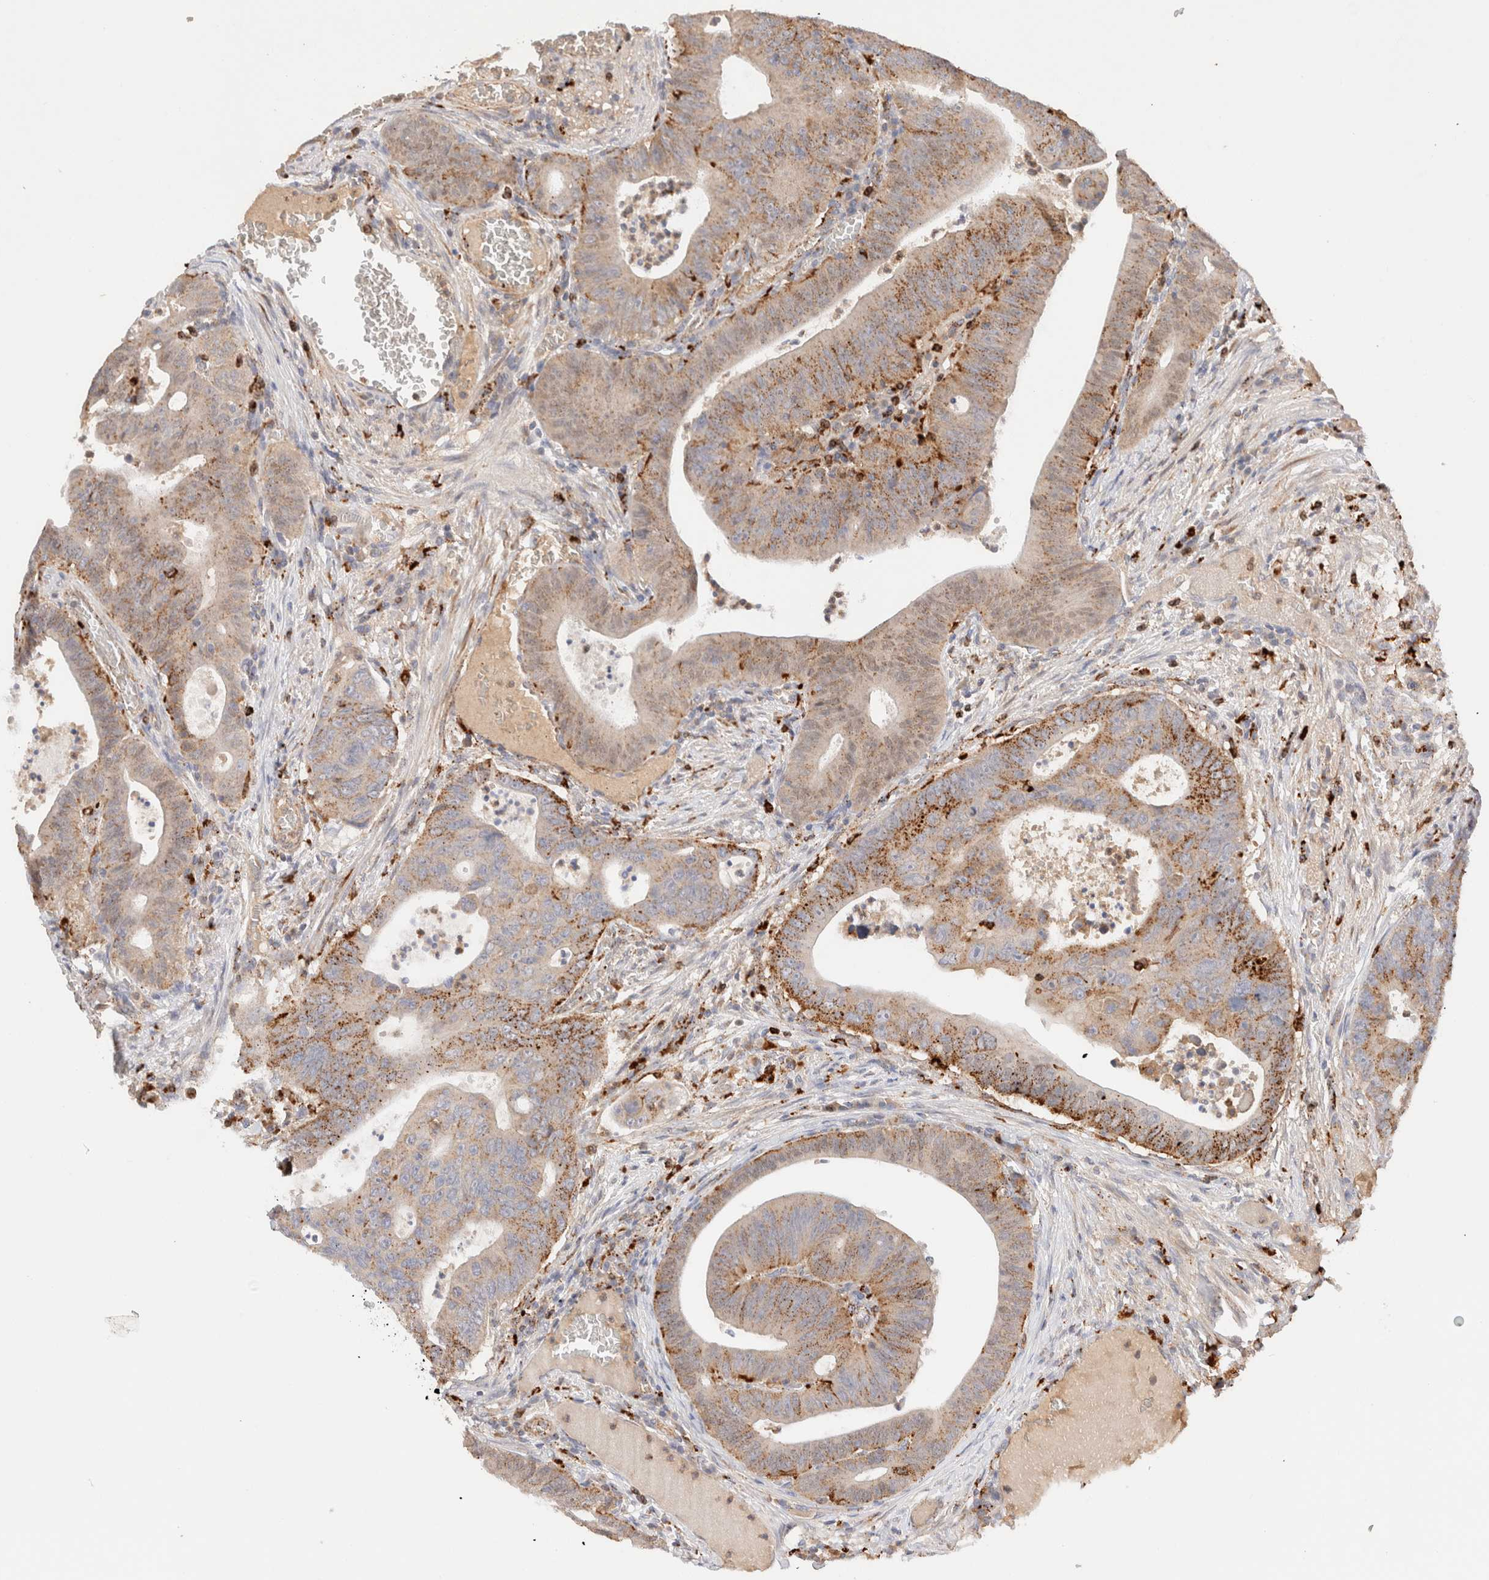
{"staining": {"intensity": "moderate", "quantity": ">75%", "location": "cytoplasmic/membranous"}, "tissue": "colorectal cancer", "cell_type": "Tumor cells", "image_type": "cancer", "snomed": [{"axis": "morphology", "description": "Adenocarcinoma, NOS"}, {"axis": "topography", "description": "Colon"}], "caption": "Protein expression analysis of colorectal adenocarcinoma reveals moderate cytoplasmic/membranous positivity in about >75% of tumor cells. (DAB (3,3'-diaminobenzidine) IHC, brown staining for protein, blue staining for nuclei).", "gene": "RABEPK", "patient": {"sex": "male", "age": 87}}